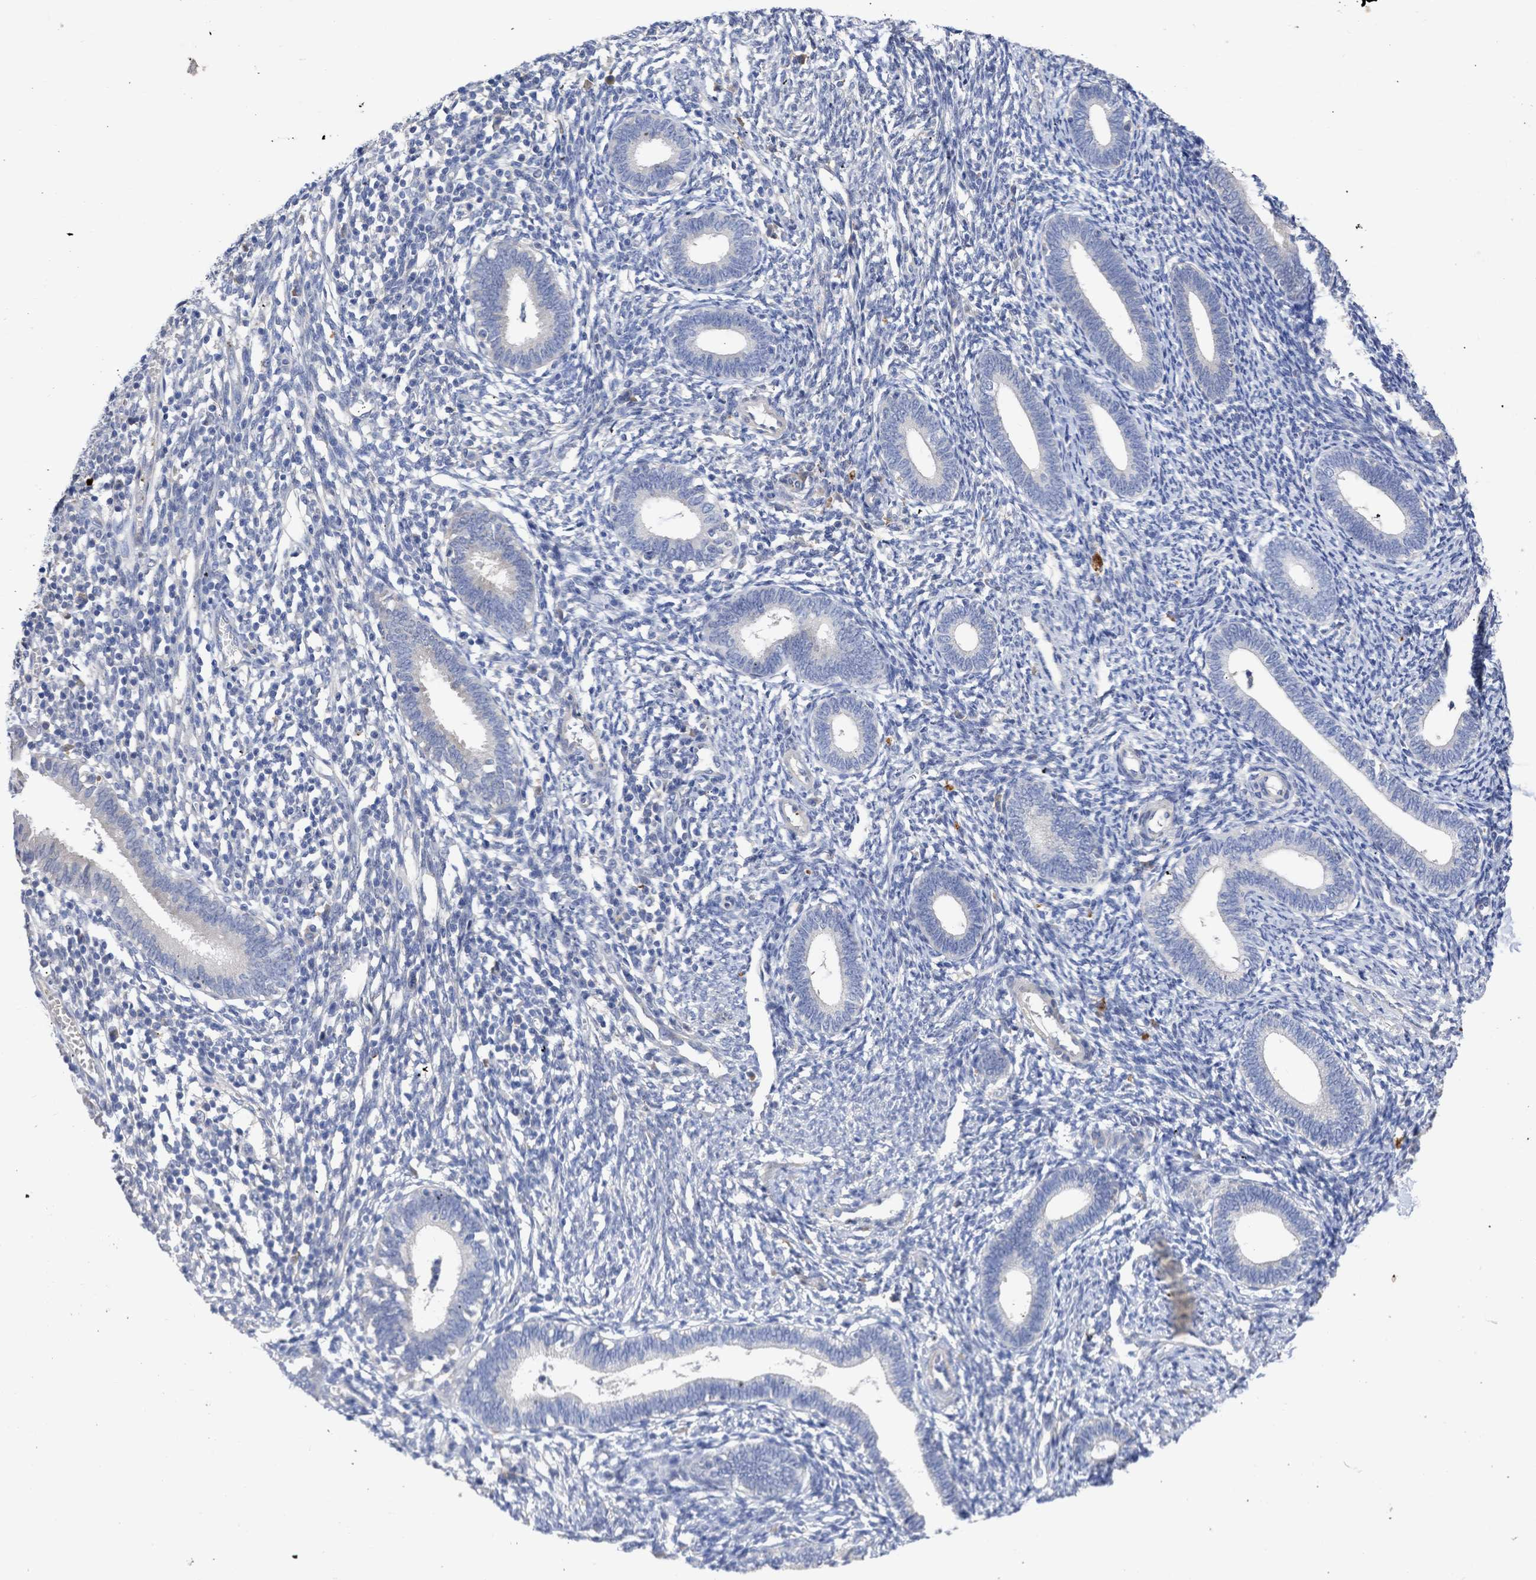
{"staining": {"intensity": "negative", "quantity": "none", "location": "none"}, "tissue": "endometrium", "cell_type": "Cells in endometrial stroma", "image_type": "normal", "snomed": [{"axis": "morphology", "description": "Normal tissue, NOS"}, {"axis": "topography", "description": "Endometrium"}], "caption": "Immunohistochemistry (IHC) image of benign endometrium: endometrium stained with DAB demonstrates no significant protein positivity in cells in endometrial stroma.", "gene": "ARHGEF4", "patient": {"sex": "female", "age": 41}}